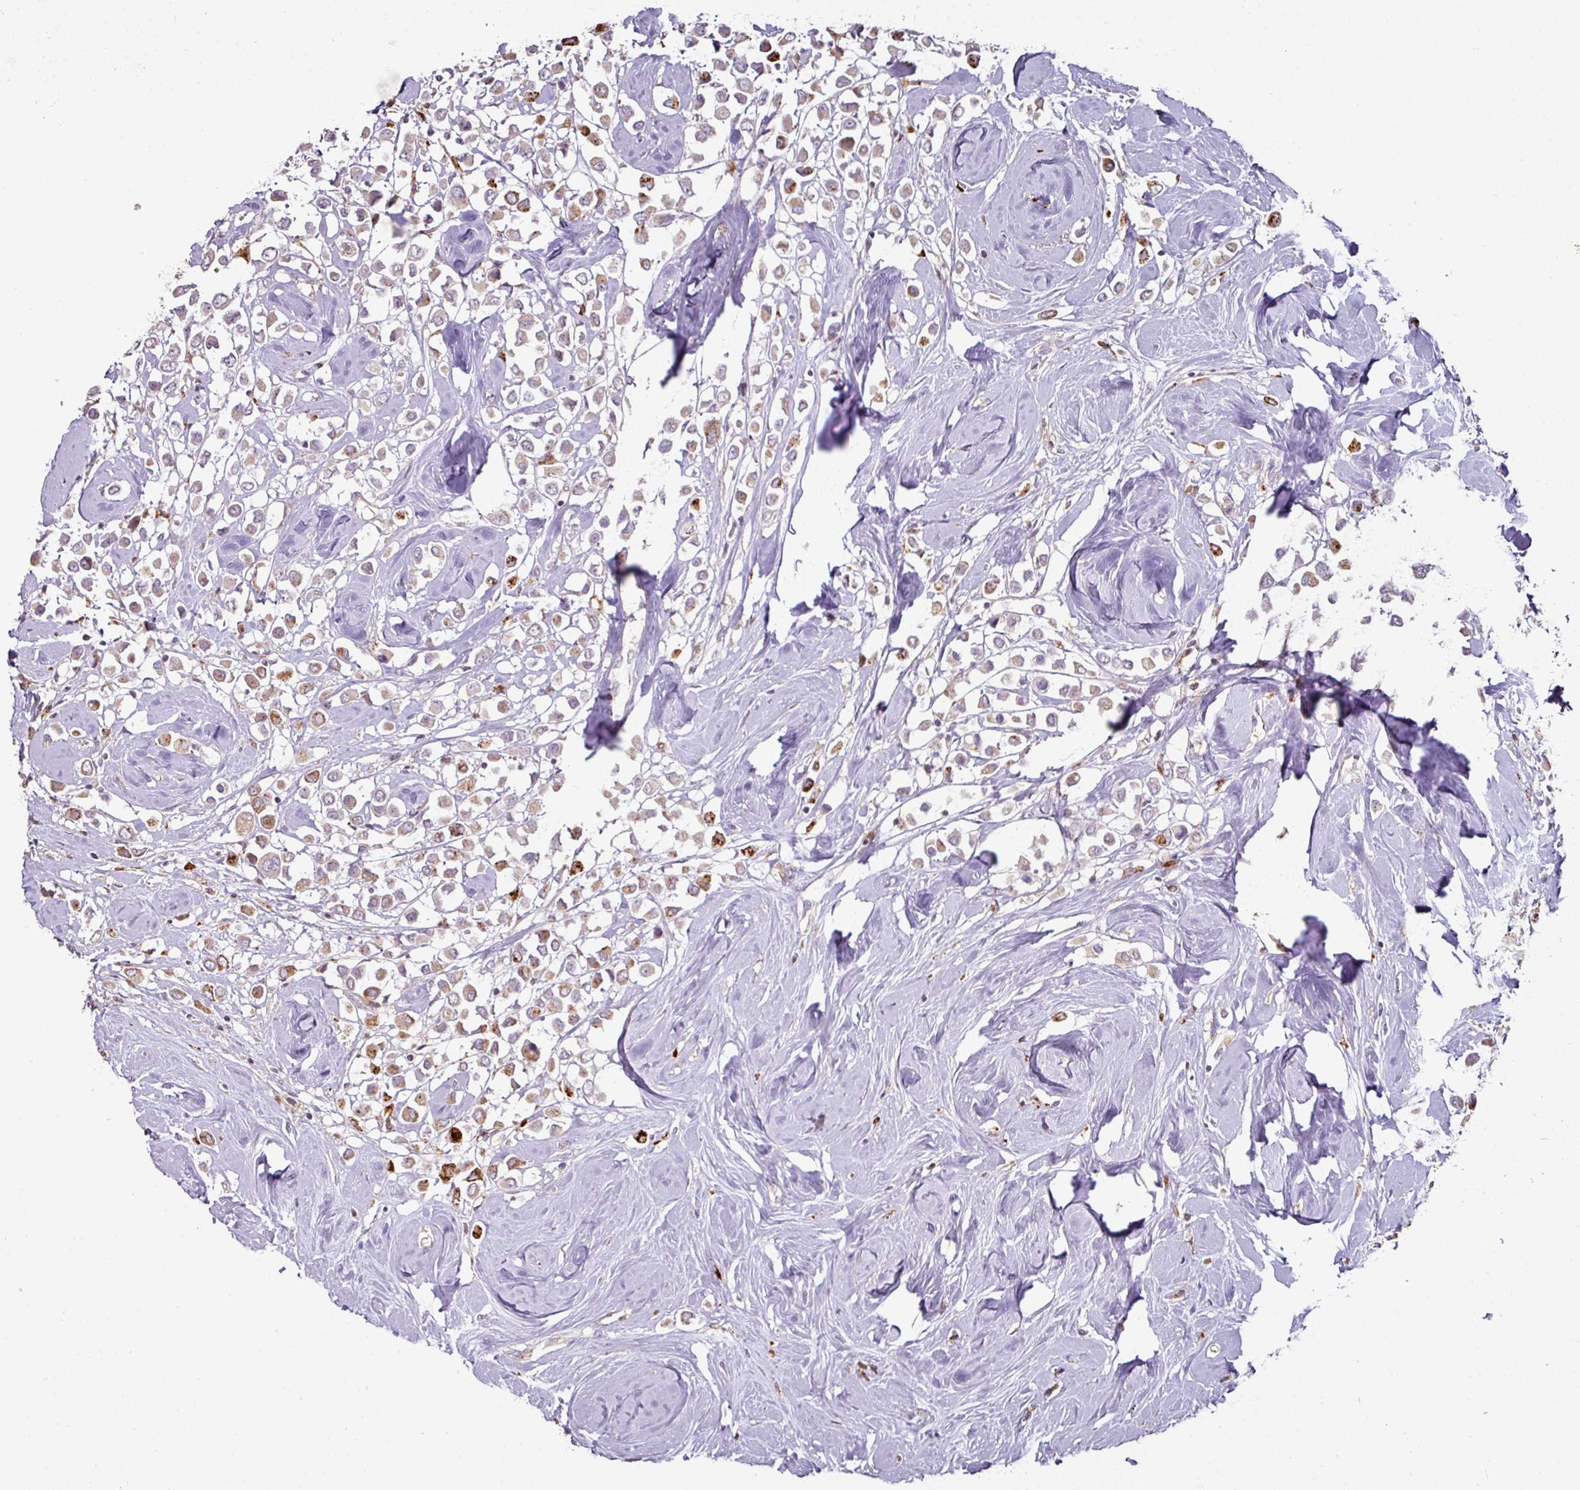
{"staining": {"intensity": "moderate", "quantity": "25%-75%", "location": "cytoplasmic/membranous"}, "tissue": "breast cancer", "cell_type": "Tumor cells", "image_type": "cancer", "snomed": [{"axis": "morphology", "description": "Duct carcinoma"}, {"axis": "topography", "description": "Breast"}], "caption": "The photomicrograph shows a brown stain indicating the presence of a protein in the cytoplasmic/membranous of tumor cells in breast cancer. (brown staining indicates protein expression, while blue staining denotes nuclei).", "gene": "CXCR5", "patient": {"sex": "female", "age": 61}}